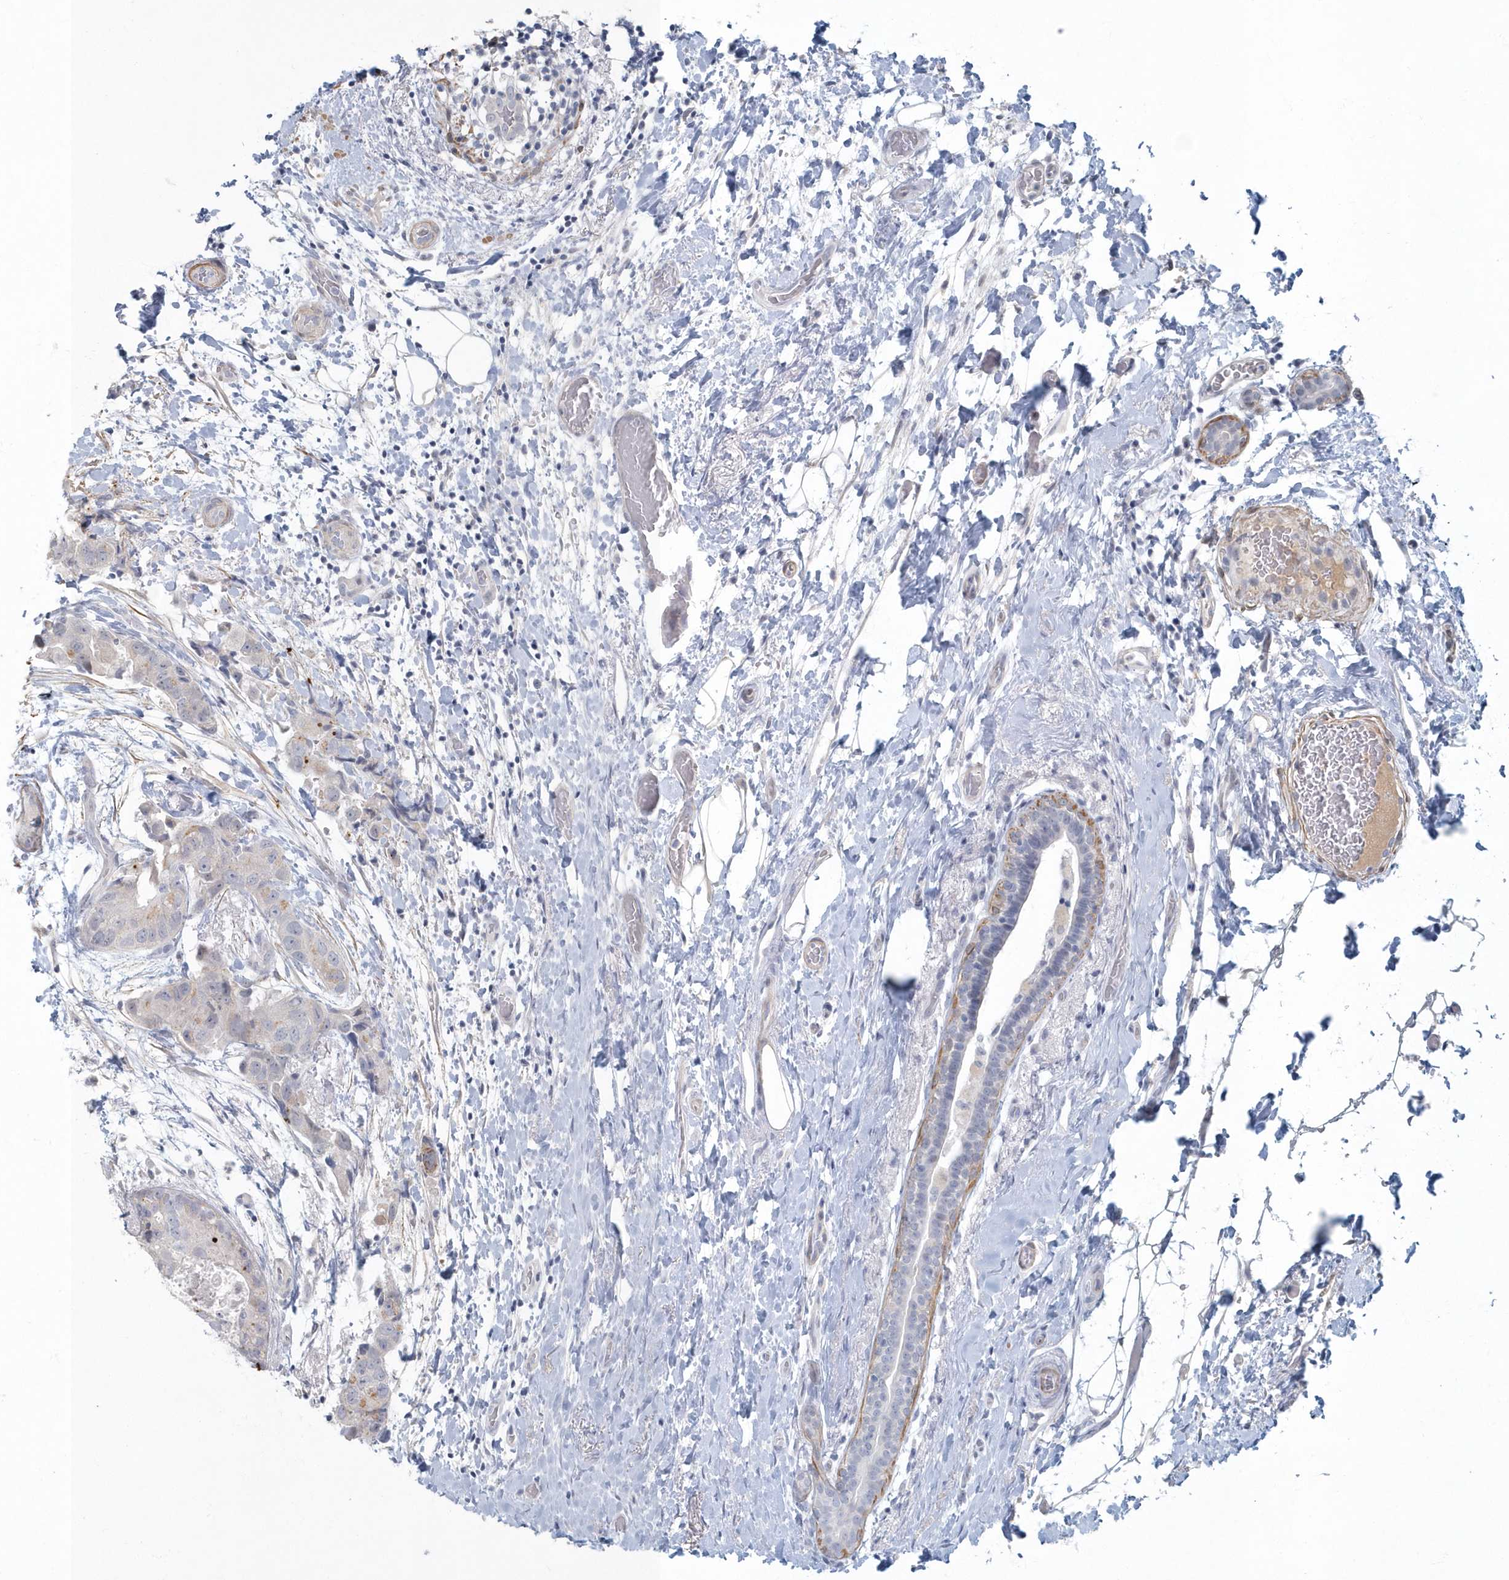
{"staining": {"intensity": "negative", "quantity": "none", "location": "none"}, "tissue": "breast cancer", "cell_type": "Tumor cells", "image_type": "cancer", "snomed": [{"axis": "morphology", "description": "Duct carcinoma"}, {"axis": "topography", "description": "Breast"}], "caption": "Human breast cancer stained for a protein using immunohistochemistry (IHC) exhibits no staining in tumor cells.", "gene": "MYOT", "patient": {"sex": "female", "age": 62}}